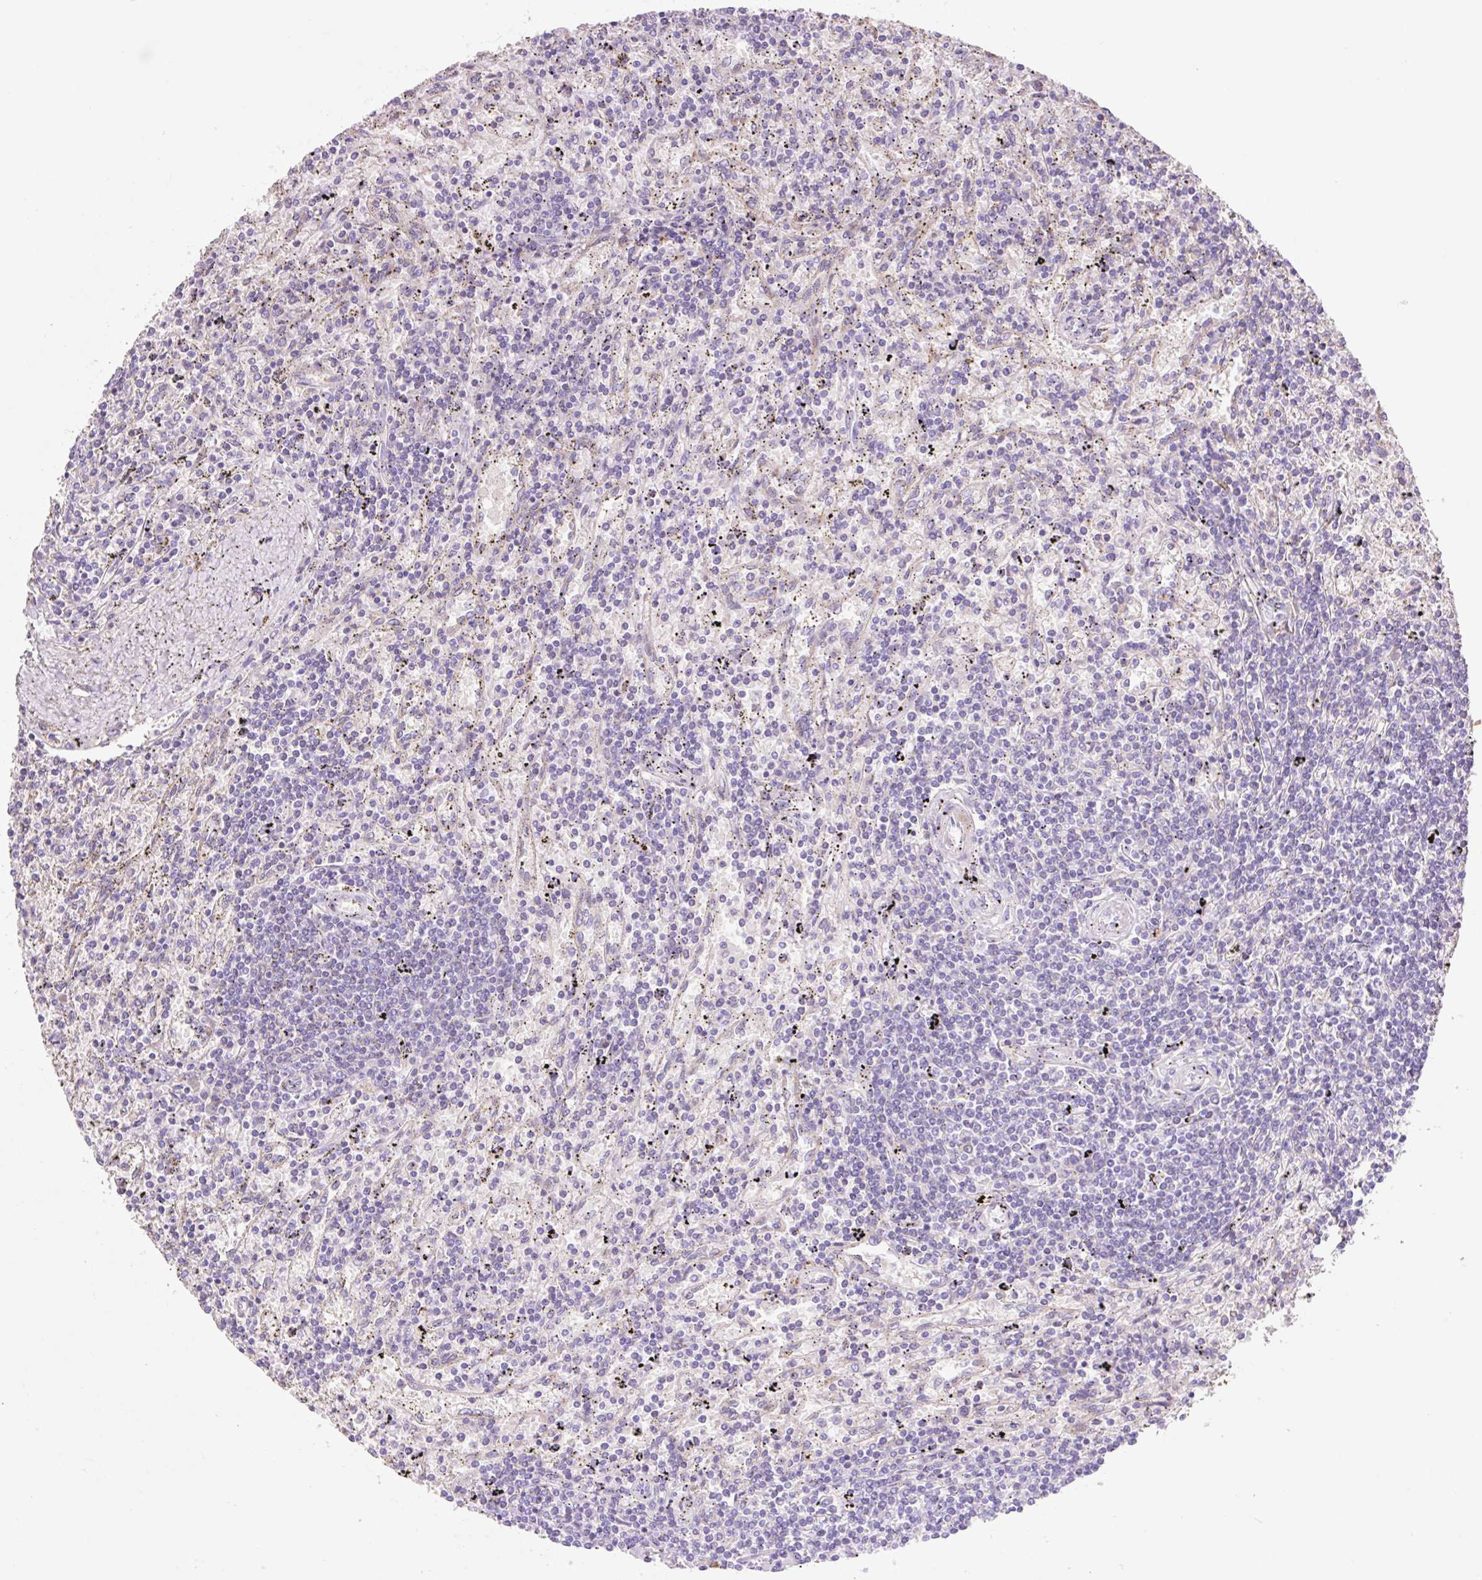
{"staining": {"intensity": "negative", "quantity": "none", "location": "none"}, "tissue": "lymphoma", "cell_type": "Tumor cells", "image_type": "cancer", "snomed": [{"axis": "morphology", "description": "Malignant lymphoma, non-Hodgkin's type, Low grade"}, {"axis": "topography", "description": "Spleen"}], "caption": "Lymphoma stained for a protein using immunohistochemistry exhibits no staining tumor cells.", "gene": "HEXA", "patient": {"sex": "male", "age": 76}}